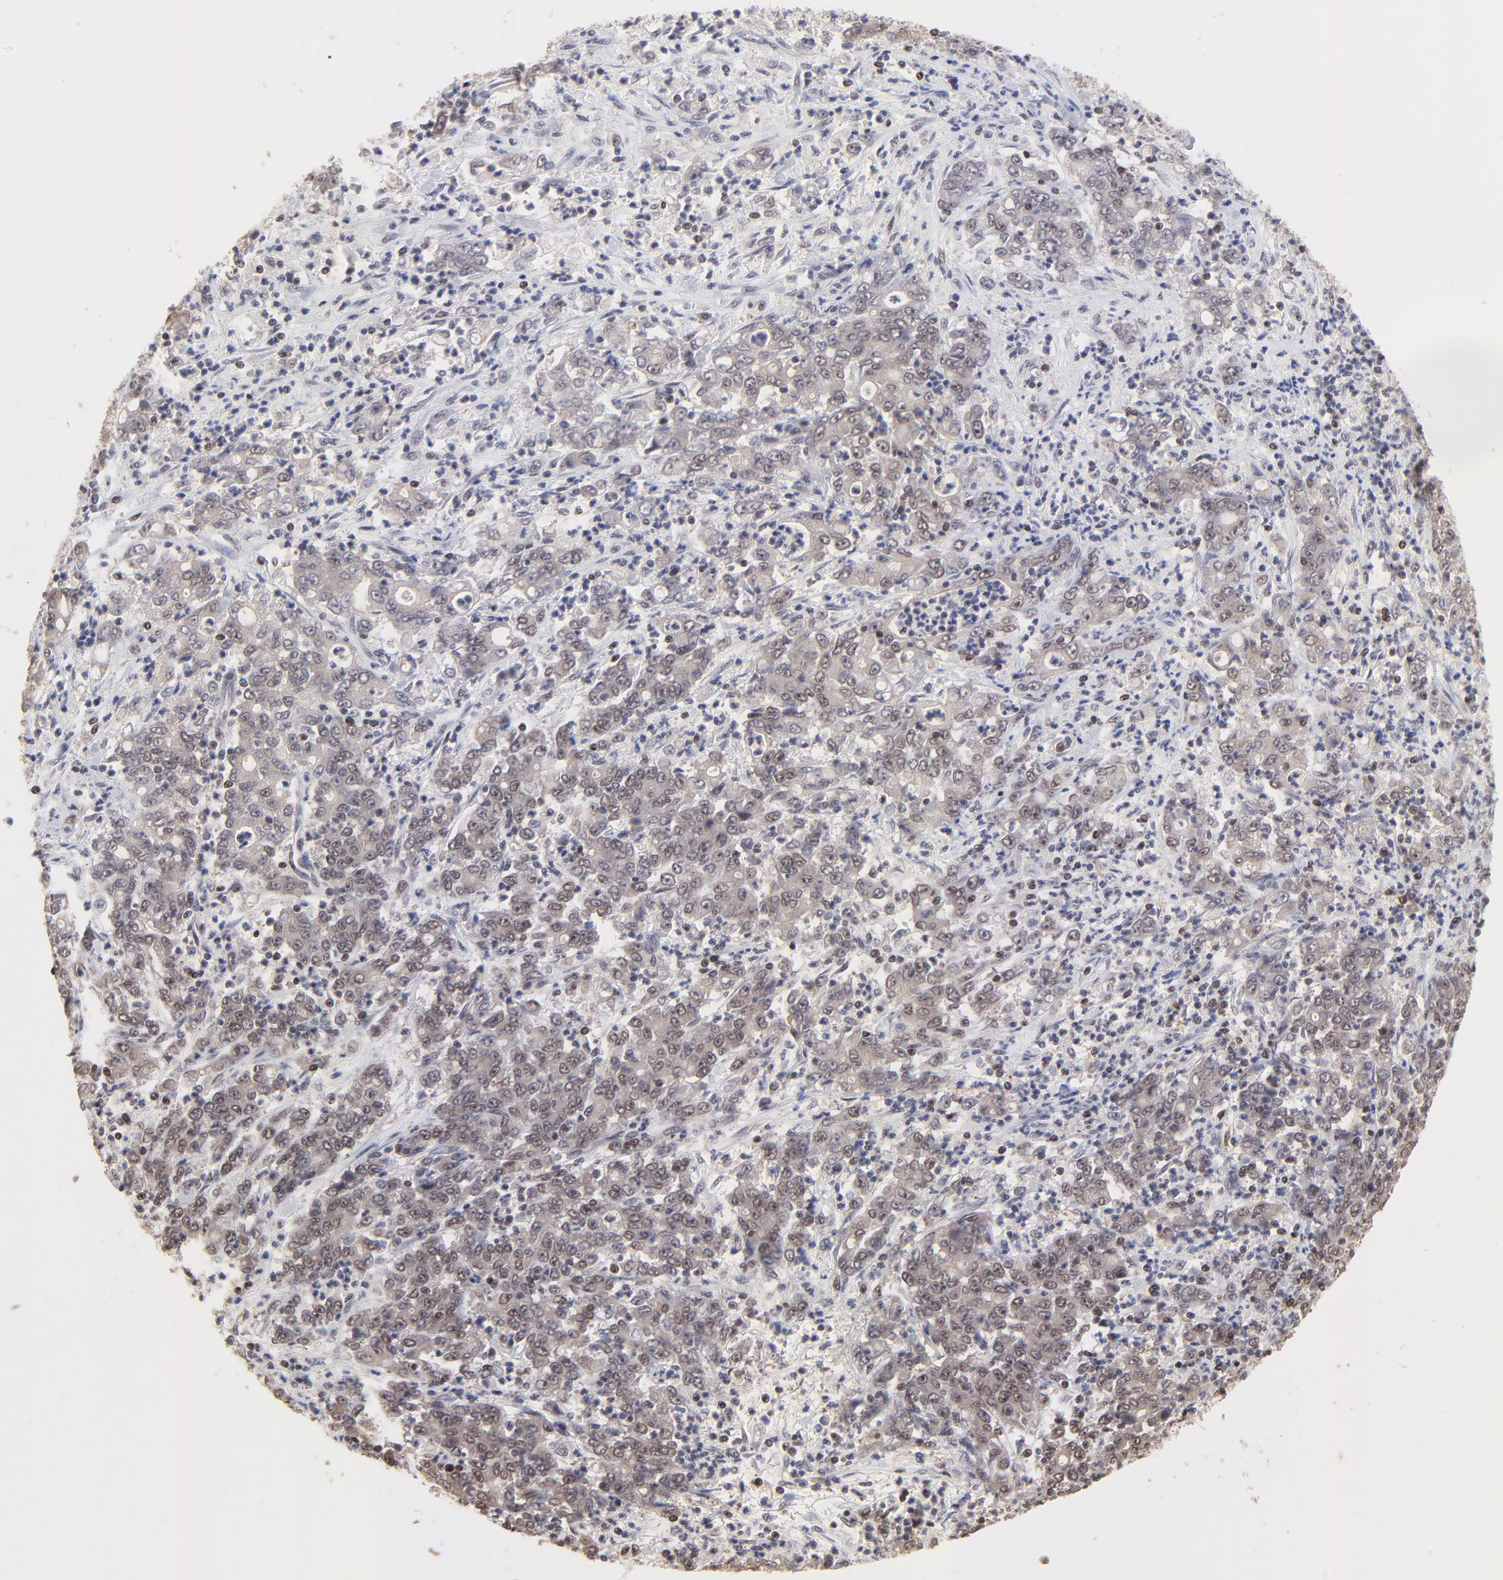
{"staining": {"intensity": "weak", "quantity": ">75%", "location": "nuclear"}, "tissue": "stomach cancer", "cell_type": "Tumor cells", "image_type": "cancer", "snomed": [{"axis": "morphology", "description": "Adenocarcinoma, NOS"}, {"axis": "topography", "description": "Stomach, lower"}], "caption": "Adenocarcinoma (stomach) tissue shows weak nuclear expression in approximately >75% of tumor cells, visualized by immunohistochemistry.", "gene": "DSN1", "patient": {"sex": "female", "age": 71}}